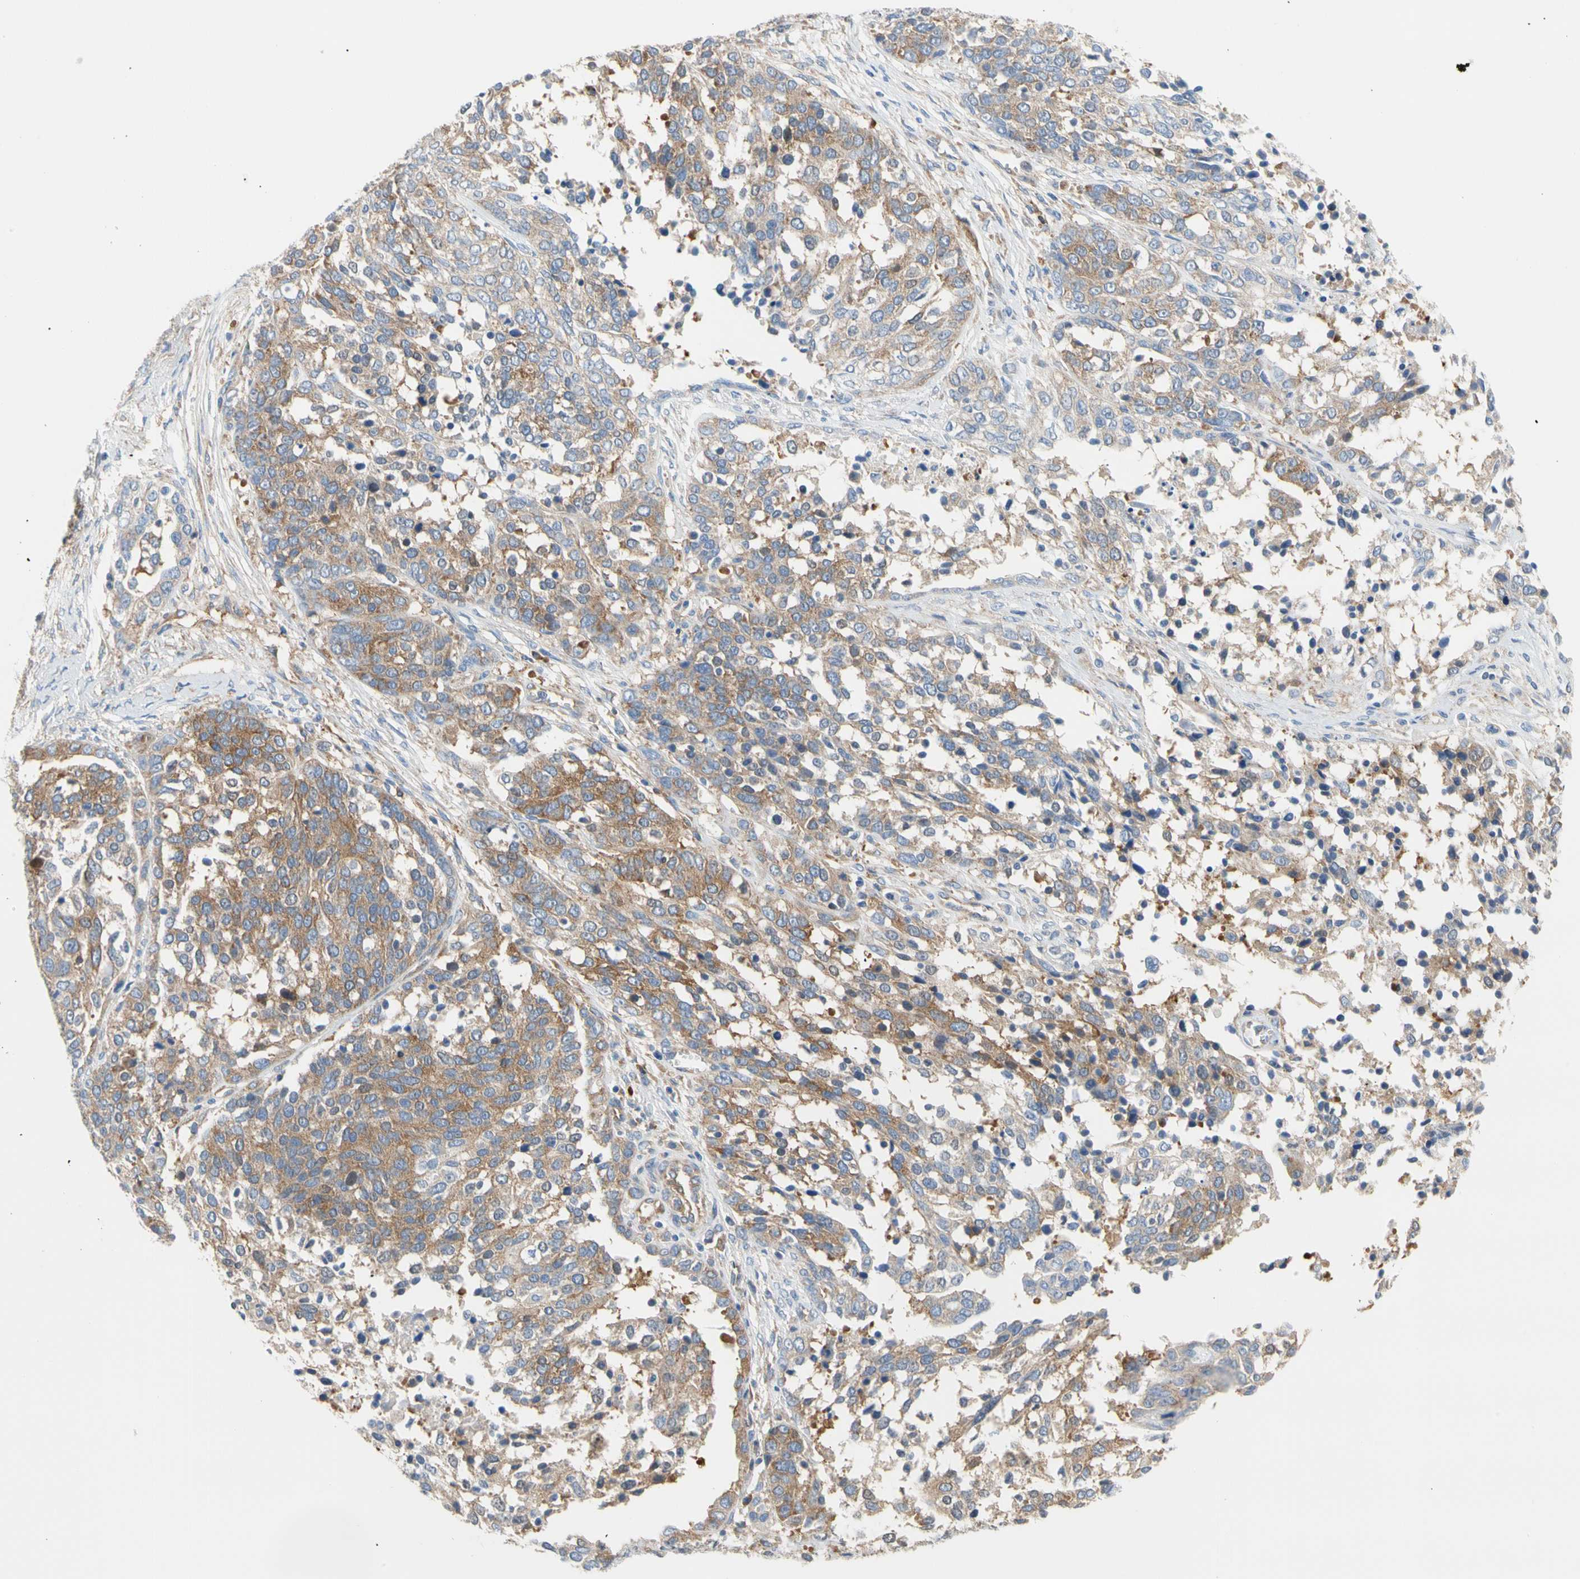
{"staining": {"intensity": "moderate", "quantity": ">75%", "location": "cytoplasmic/membranous"}, "tissue": "ovarian cancer", "cell_type": "Tumor cells", "image_type": "cancer", "snomed": [{"axis": "morphology", "description": "Cystadenocarcinoma, serous, NOS"}, {"axis": "topography", "description": "Ovary"}], "caption": "Immunohistochemistry of ovarian cancer reveals medium levels of moderate cytoplasmic/membranous expression in approximately >75% of tumor cells.", "gene": "GPHN", "patient": {"sex": "female", "age": 44}}